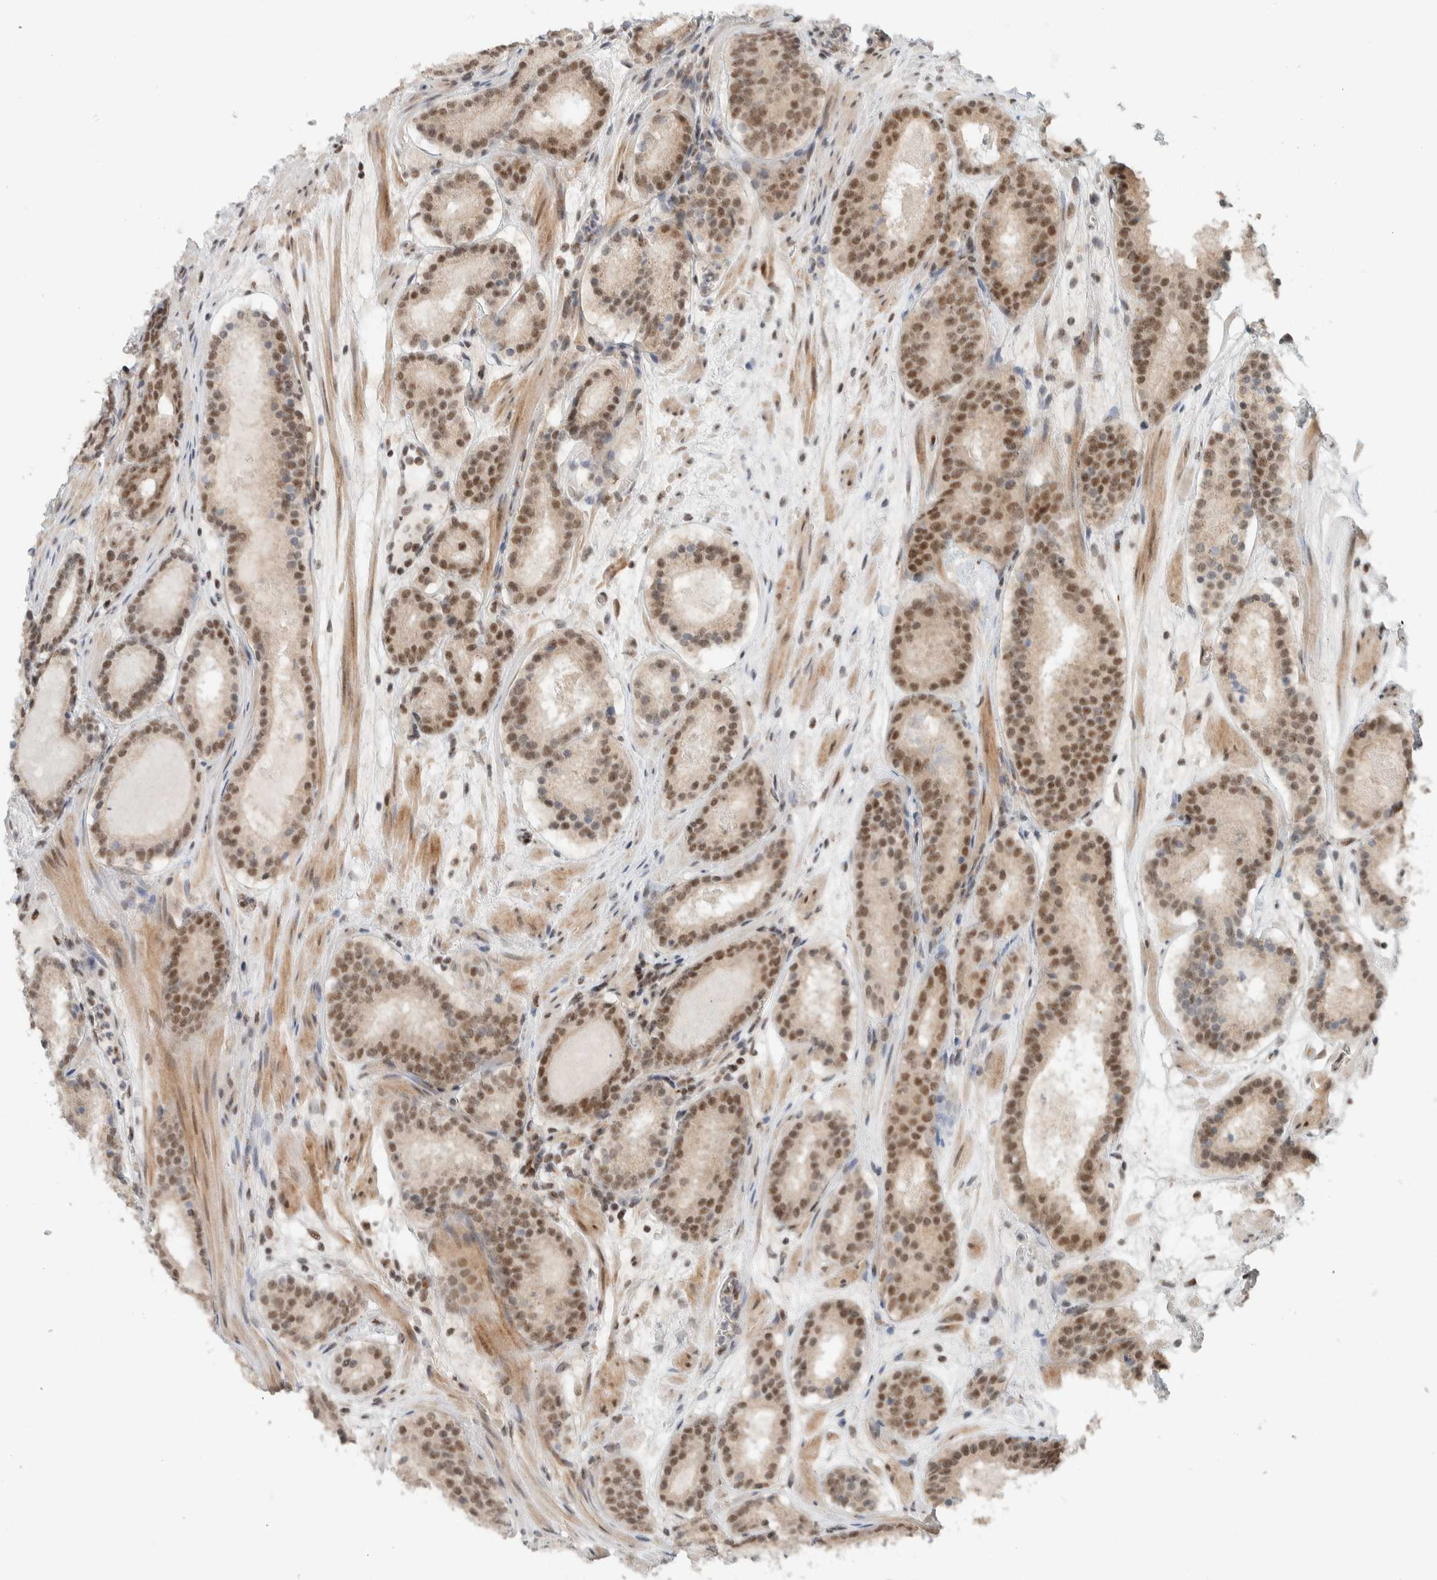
{"staining": {"intensity": "moderate", "quantity": ">75%", "location": "nuclear"}, "tissue": "prostate cancer", "cell_type": "Tumor cells", "image_type": "cancer", "snomed": [{"axis": "morphology", "description": "Adenocarcinoma, Low grade"}, {"axis": "topography", "description": "Prostate"}], "caption": "Tumor cells exhibit moderate nuclear expression in about >75% of cells in low-grade adenocarcinoma (prostate). Using DAB (3,3'-diaminobenzidine) (brown) and hematoxylin (blue) stains, captured at high magnification using brightfield microscopy.", "gene": "ZBTB2", "patient": {"sex": "male", "age": 69}}